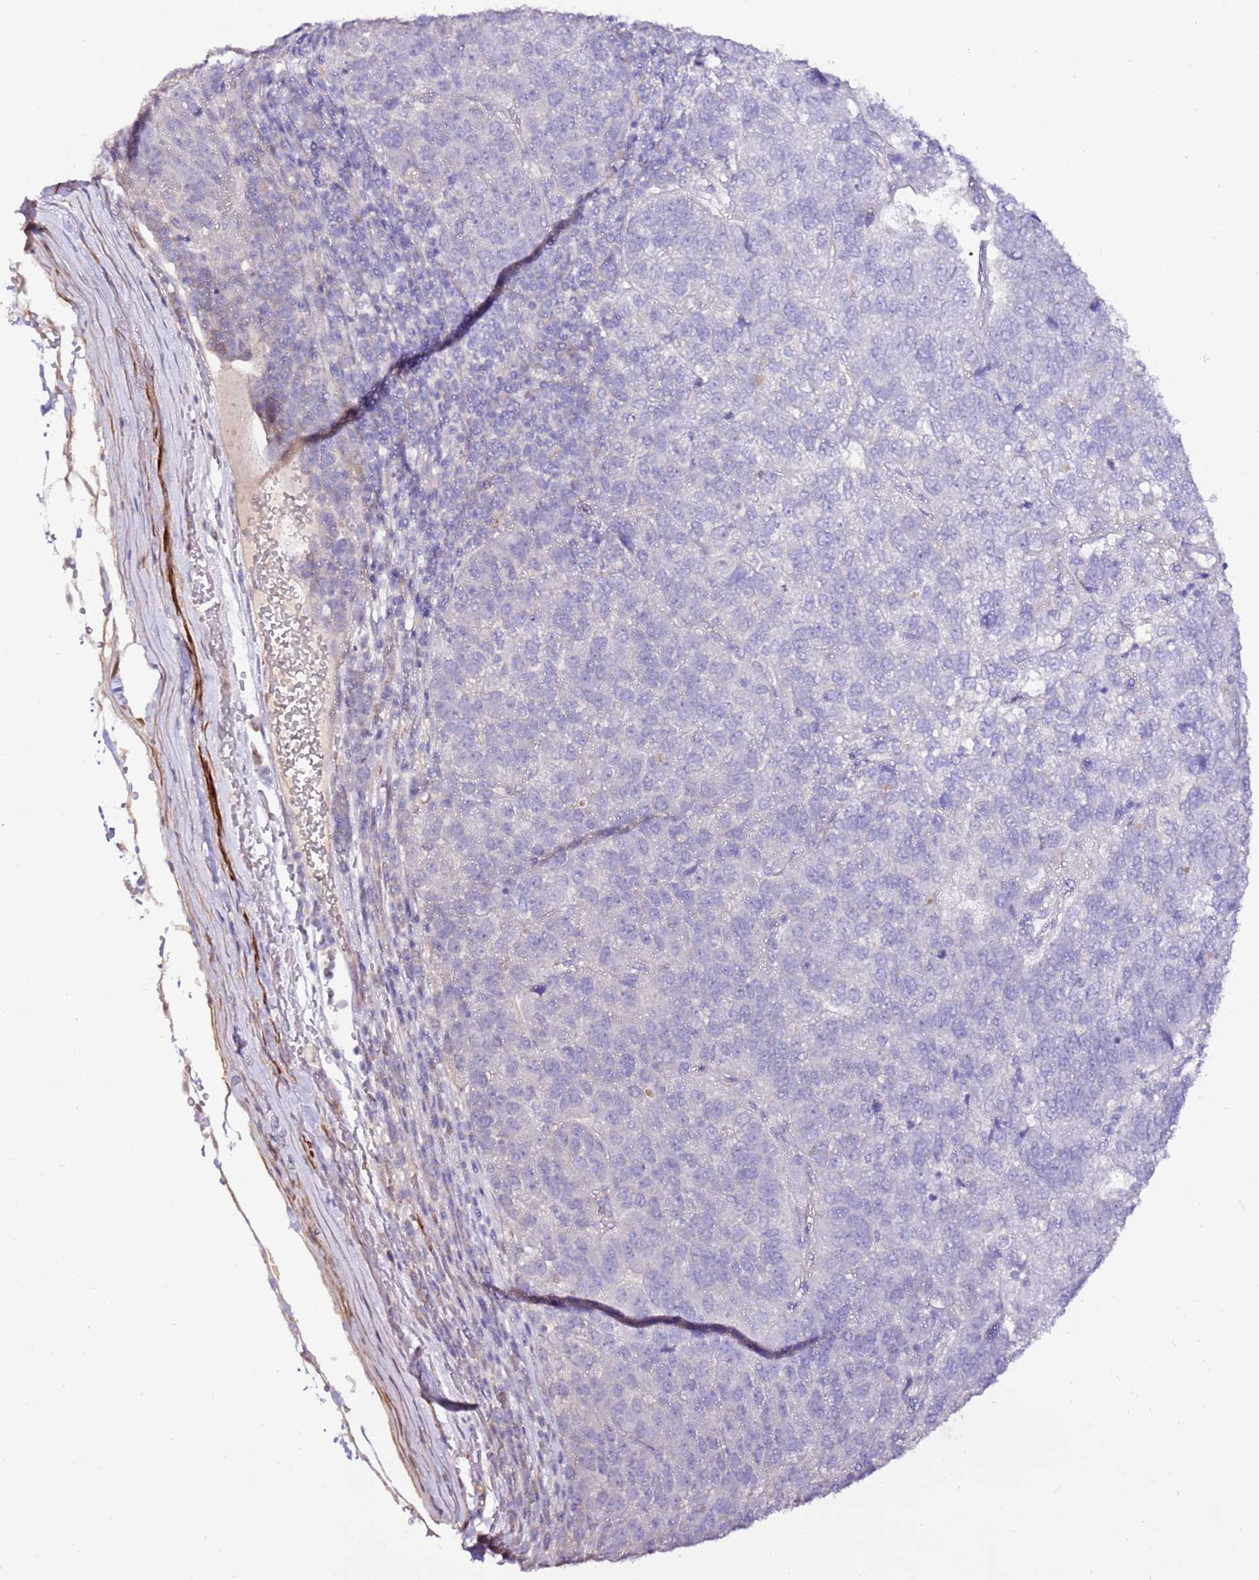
{"staining": {"intensity": "negative", "quantity": "none", "location": "none"}, "tissue": "pancreatic cancer", "cell_type": "Tumor cells", "image_type": "cancer", "snomed": [{"axis": "morphology", "description": "Adenocarcinoma, NOS"}, {"axis": "topography", "description": "Pancreas"}], "caption": "Immunohistochemistry (IHC) histopathology image of human pancreatic adenocarcinoma stained for a protein (brown), which demonstrates no positivity in tumor cells.", "gene": "ART5", "patient": {"sex": "female", "age": 61}}